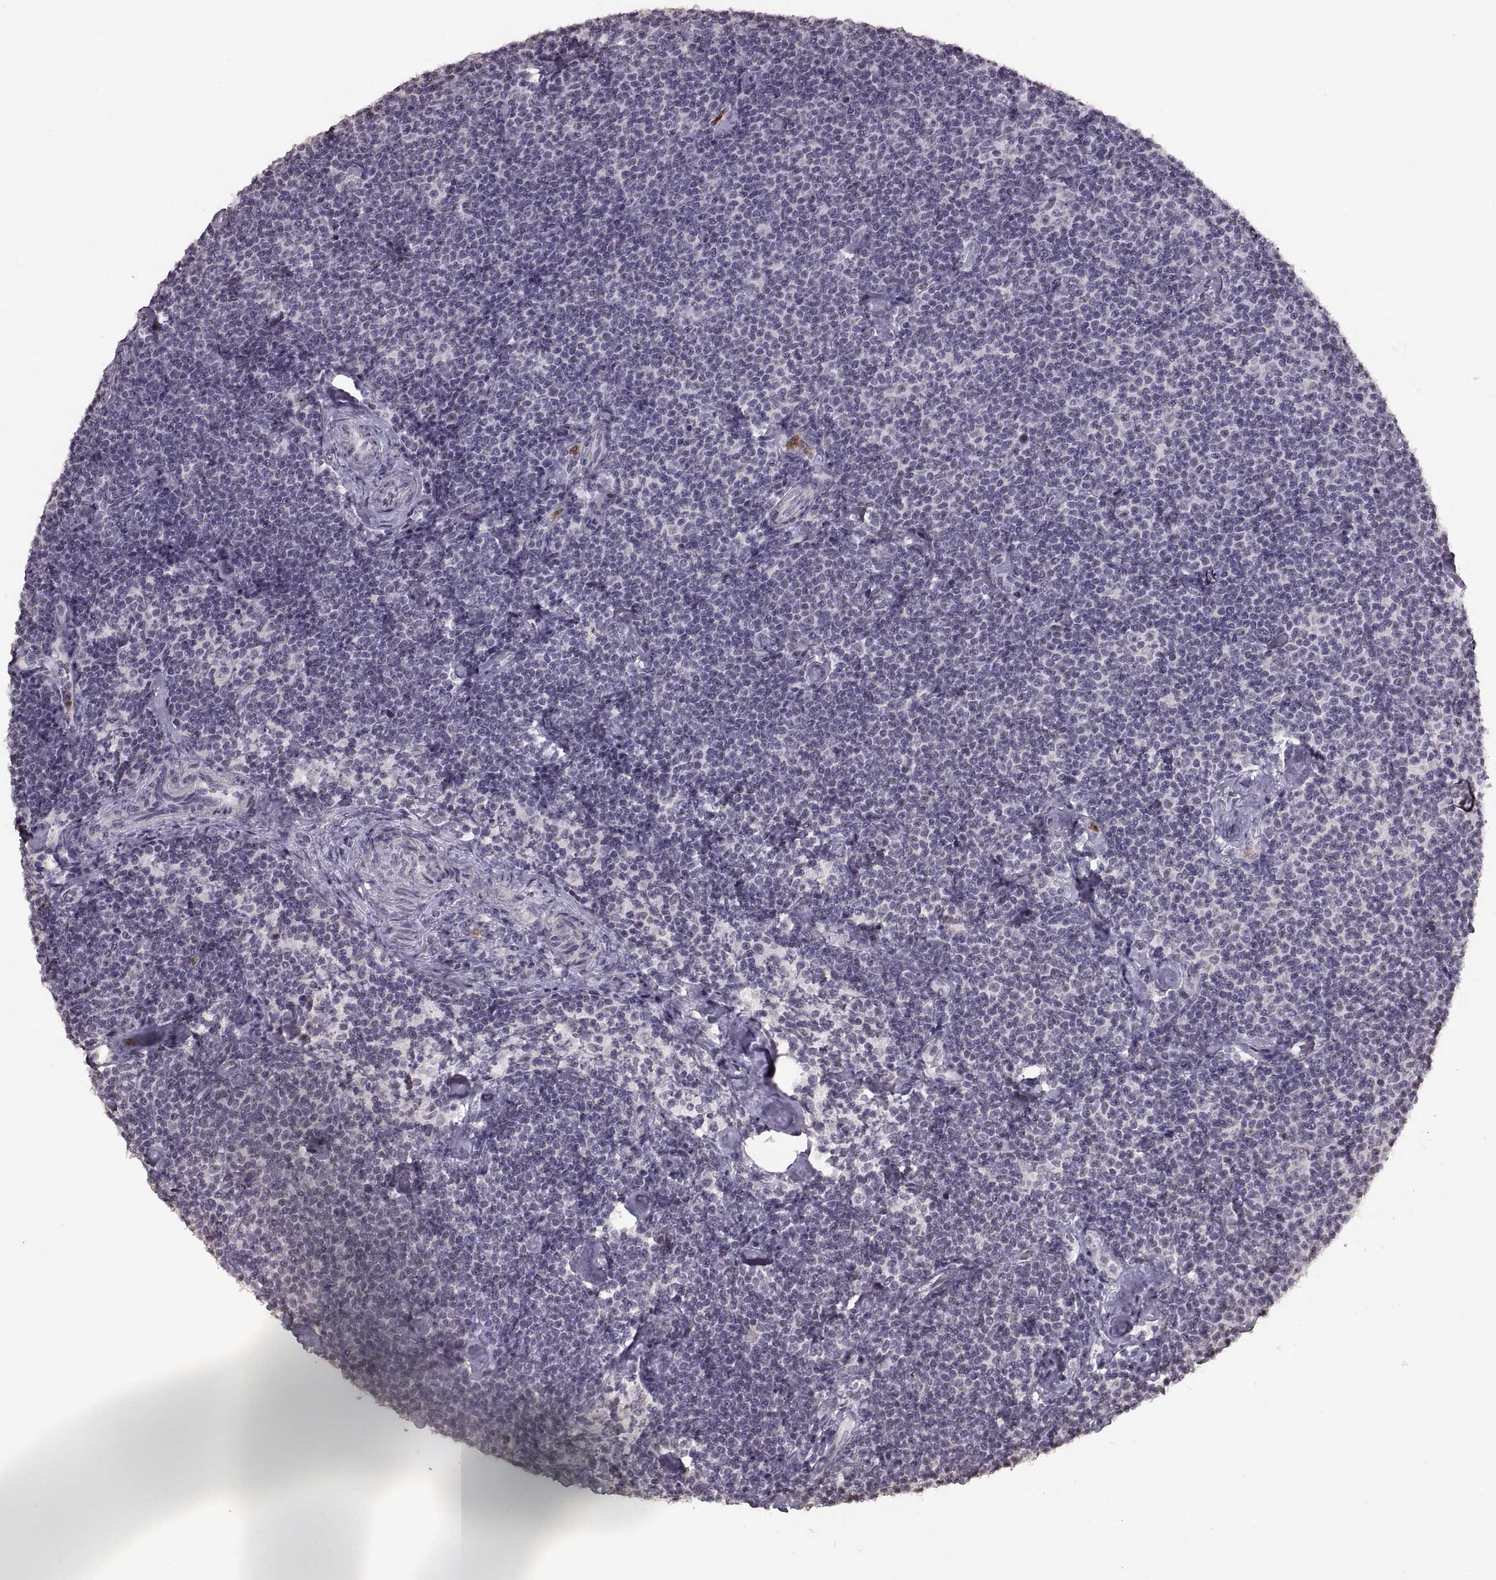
{"staining": {"intensity": "negative", "quantity": "none", "location": "none"}, "tissue": "lymphoma", "cell_type": "Tumor cells", "image_type": "cancer", "snomed": [{"axis": "morphology", "description": "Malignant lymphoma, non-Hodgkin's type, Low grade"}, {"axis": "topography", "description": "Lymph node"}], "caption": "Tumor cells are negative for brown protein staining in low-grade malignant lymphoma, non-Hodgkin's type.", "gene": "PALS1", "patient": {"sex": "male", "age": 81}}